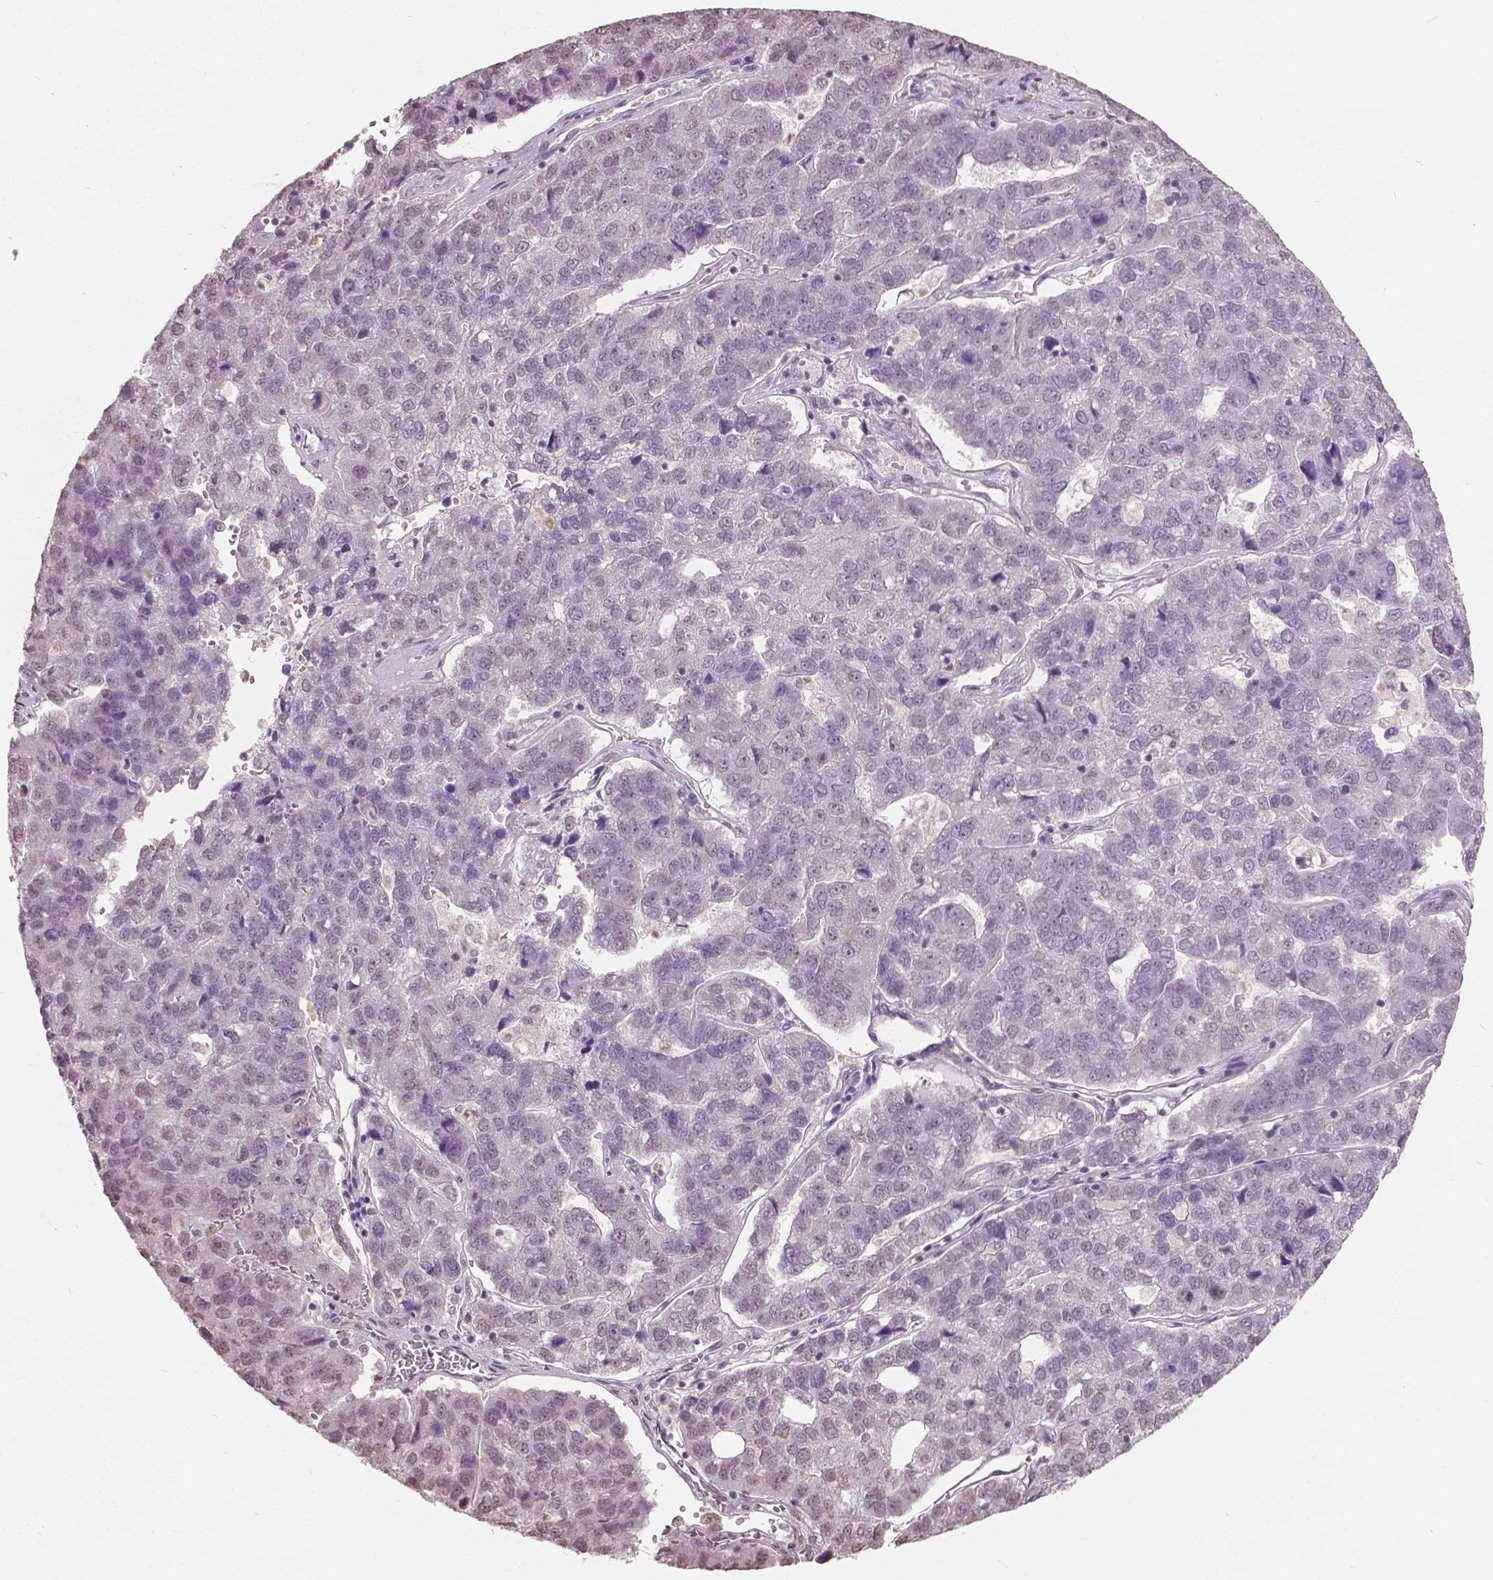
{"staining": {"intensity": "negative", "quantity": "none", "location": "none"}, "tissue": "pancreatic cancer", "cell_type": "Tumor cells", "image_type": "cancer", "snomed": [{"axis": "morphology", "description": "Adenocarcinoma, NOS"}, {"axis": "topography", "description": "Pancreas"}], "caption": "Tumor cells are negative for brown protein staining in adenocarcinoma (pancreatic).", "gene": "HOXA10", "patient": {"sex": "female", "age": 61}}